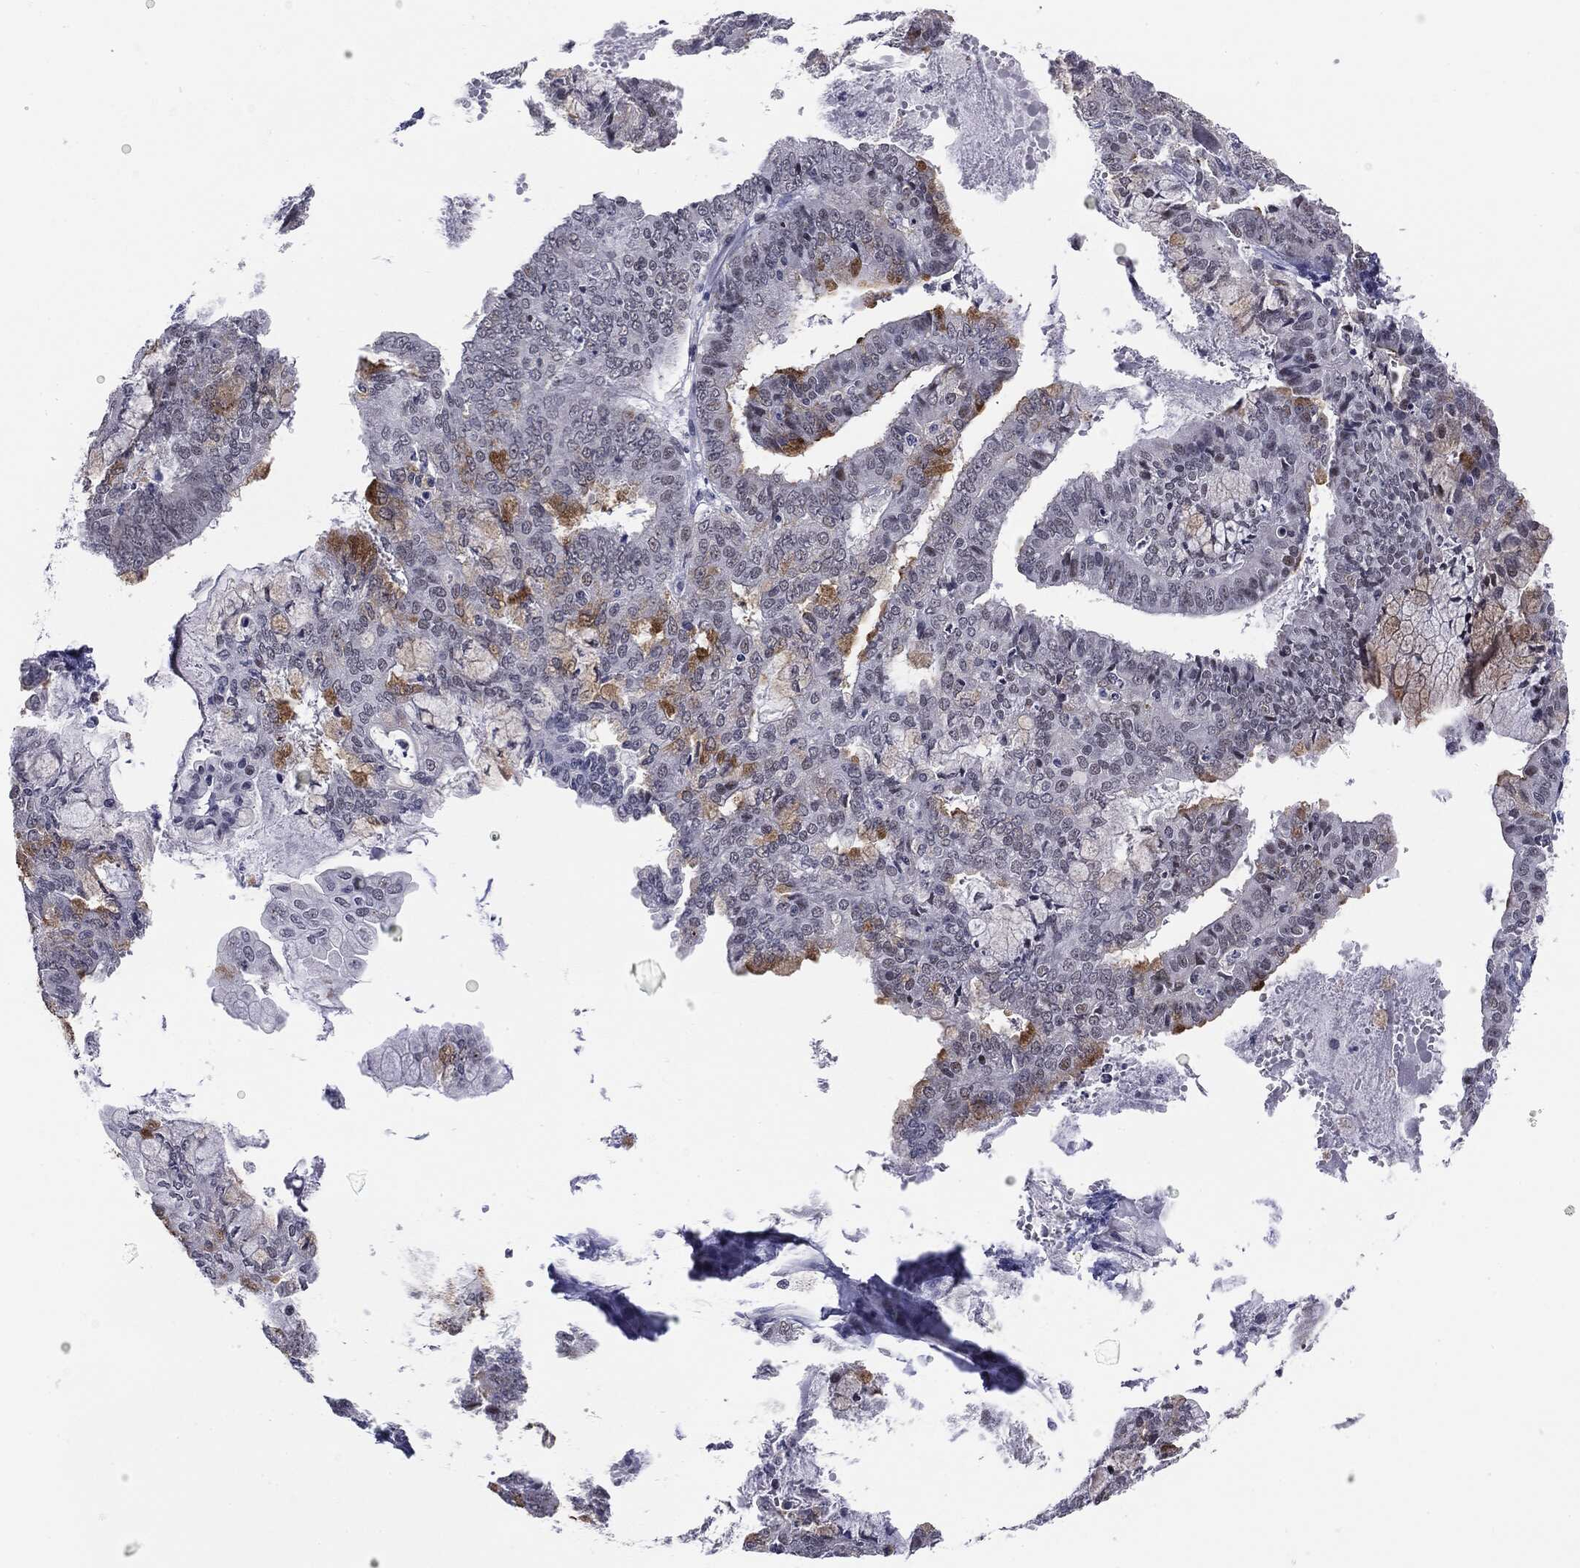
{"staining": {"intensity": "negative", "quantity": "none", "location": "none"}, "tissue": "endometrial cancer", "cell_type": "Tumor cells", "image_type": "cancer", "snomed": [{"axis": "morphology", "description": "Adenocarcinoma, NOS"}, {"axis": "topography", "description": "Endometrium"}], "caption": "Endometrial cancer was stained to show a protein in brown. There is no significant staining in tumor cells.", "gene": "SLC5A5", "patient": {"sex": "female", "age": 63}}